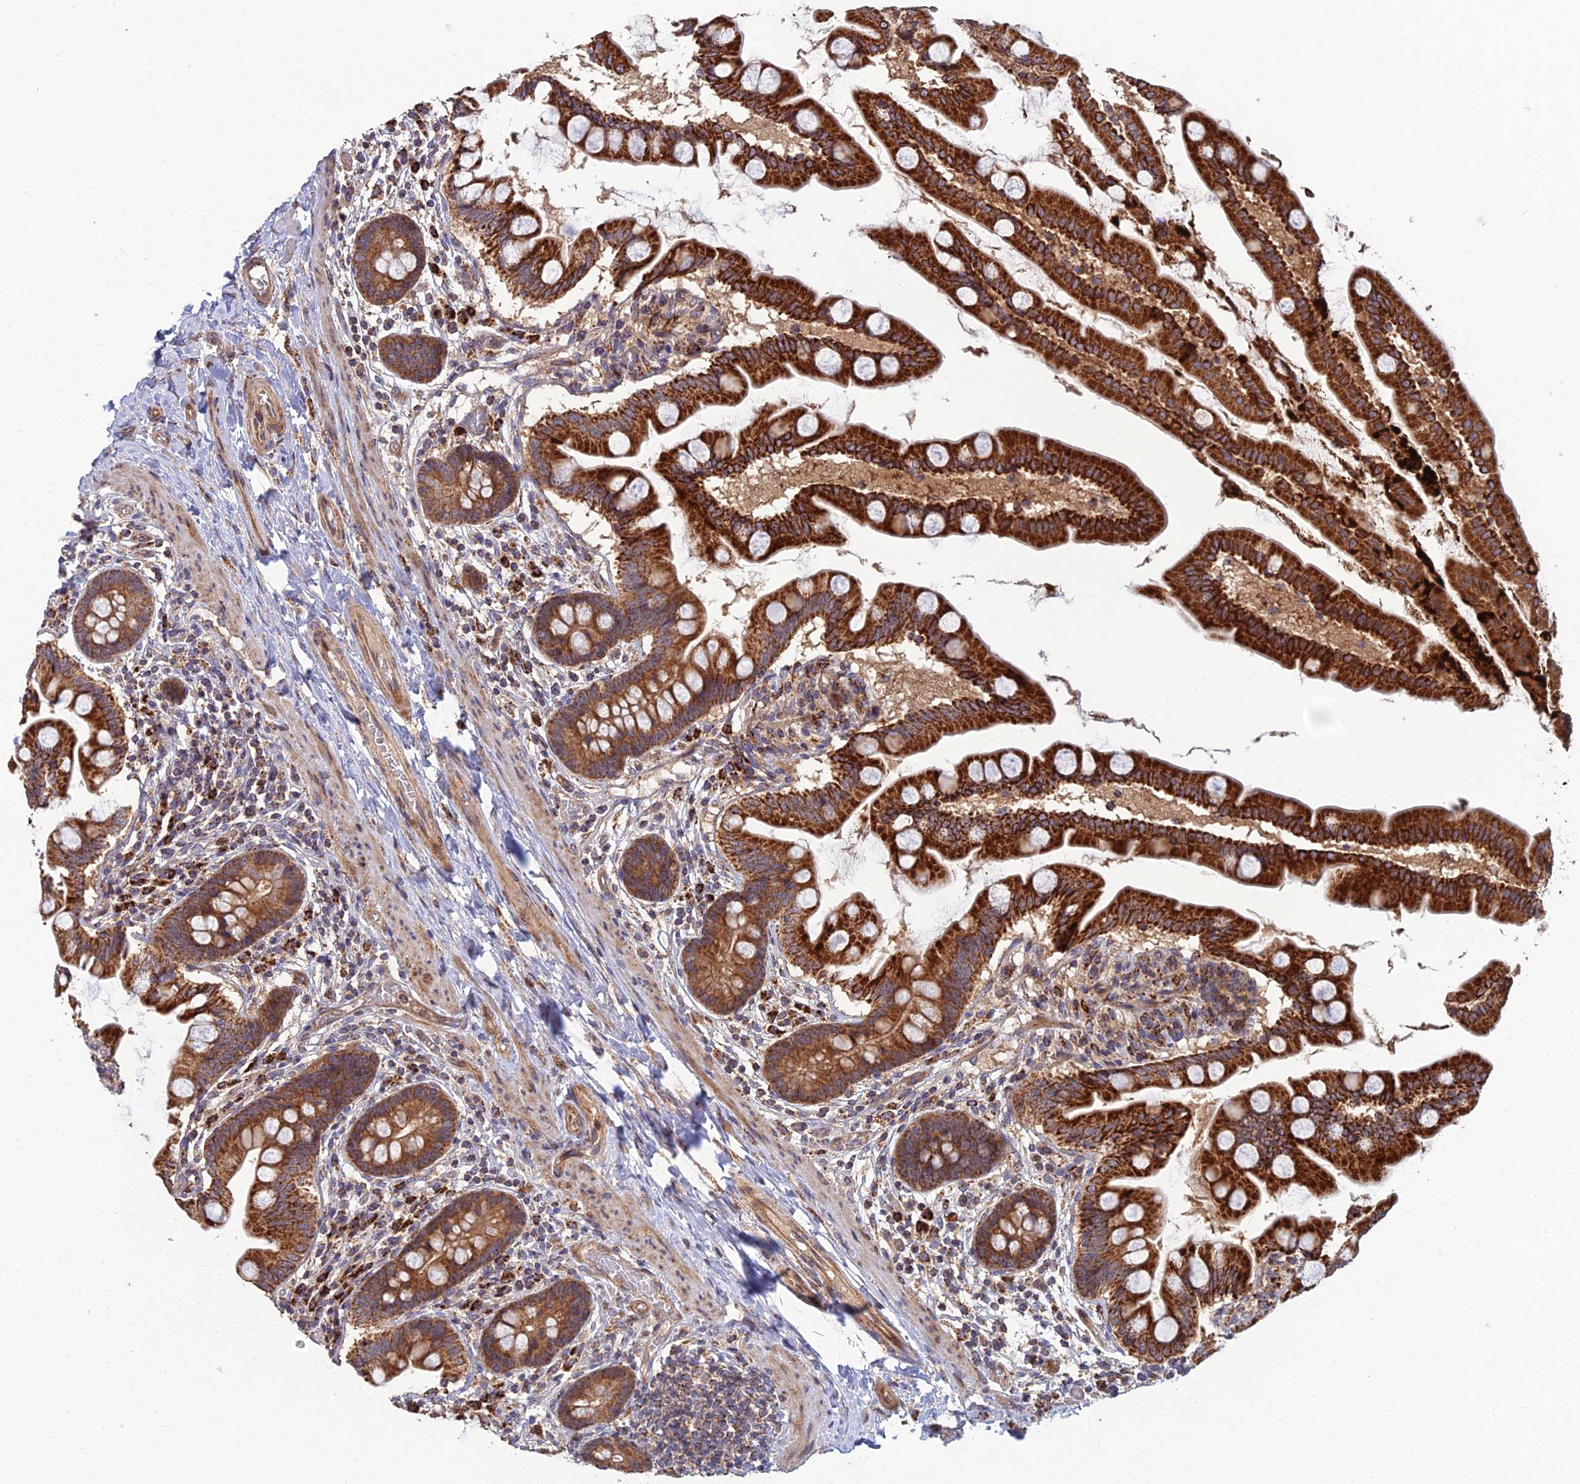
{"staining": {"intensity": "strong", "quantity": ">75%", "location": "cytoplasmic/membranous"}, "tissue": "small intestine", "cell_type": "Glandular cells", "image_type": "normal", "snomed": [{"axis": "morphology", "description": "Normal tissue, NOS"}, {"axis": "topography", "description": "Small intestine"}], "caption": "Strong cytoplasmic/membranous protein expression is present in about >75% of glandular cells in small intestine. (Stains: DAB (3,3'-diaminobenzidine) in brown, nuclei in blue, Microscopy: brightfield microscopy at high magnification).", "gene": "RIC8B", "patient": {"sex": "female", "age": 56}}